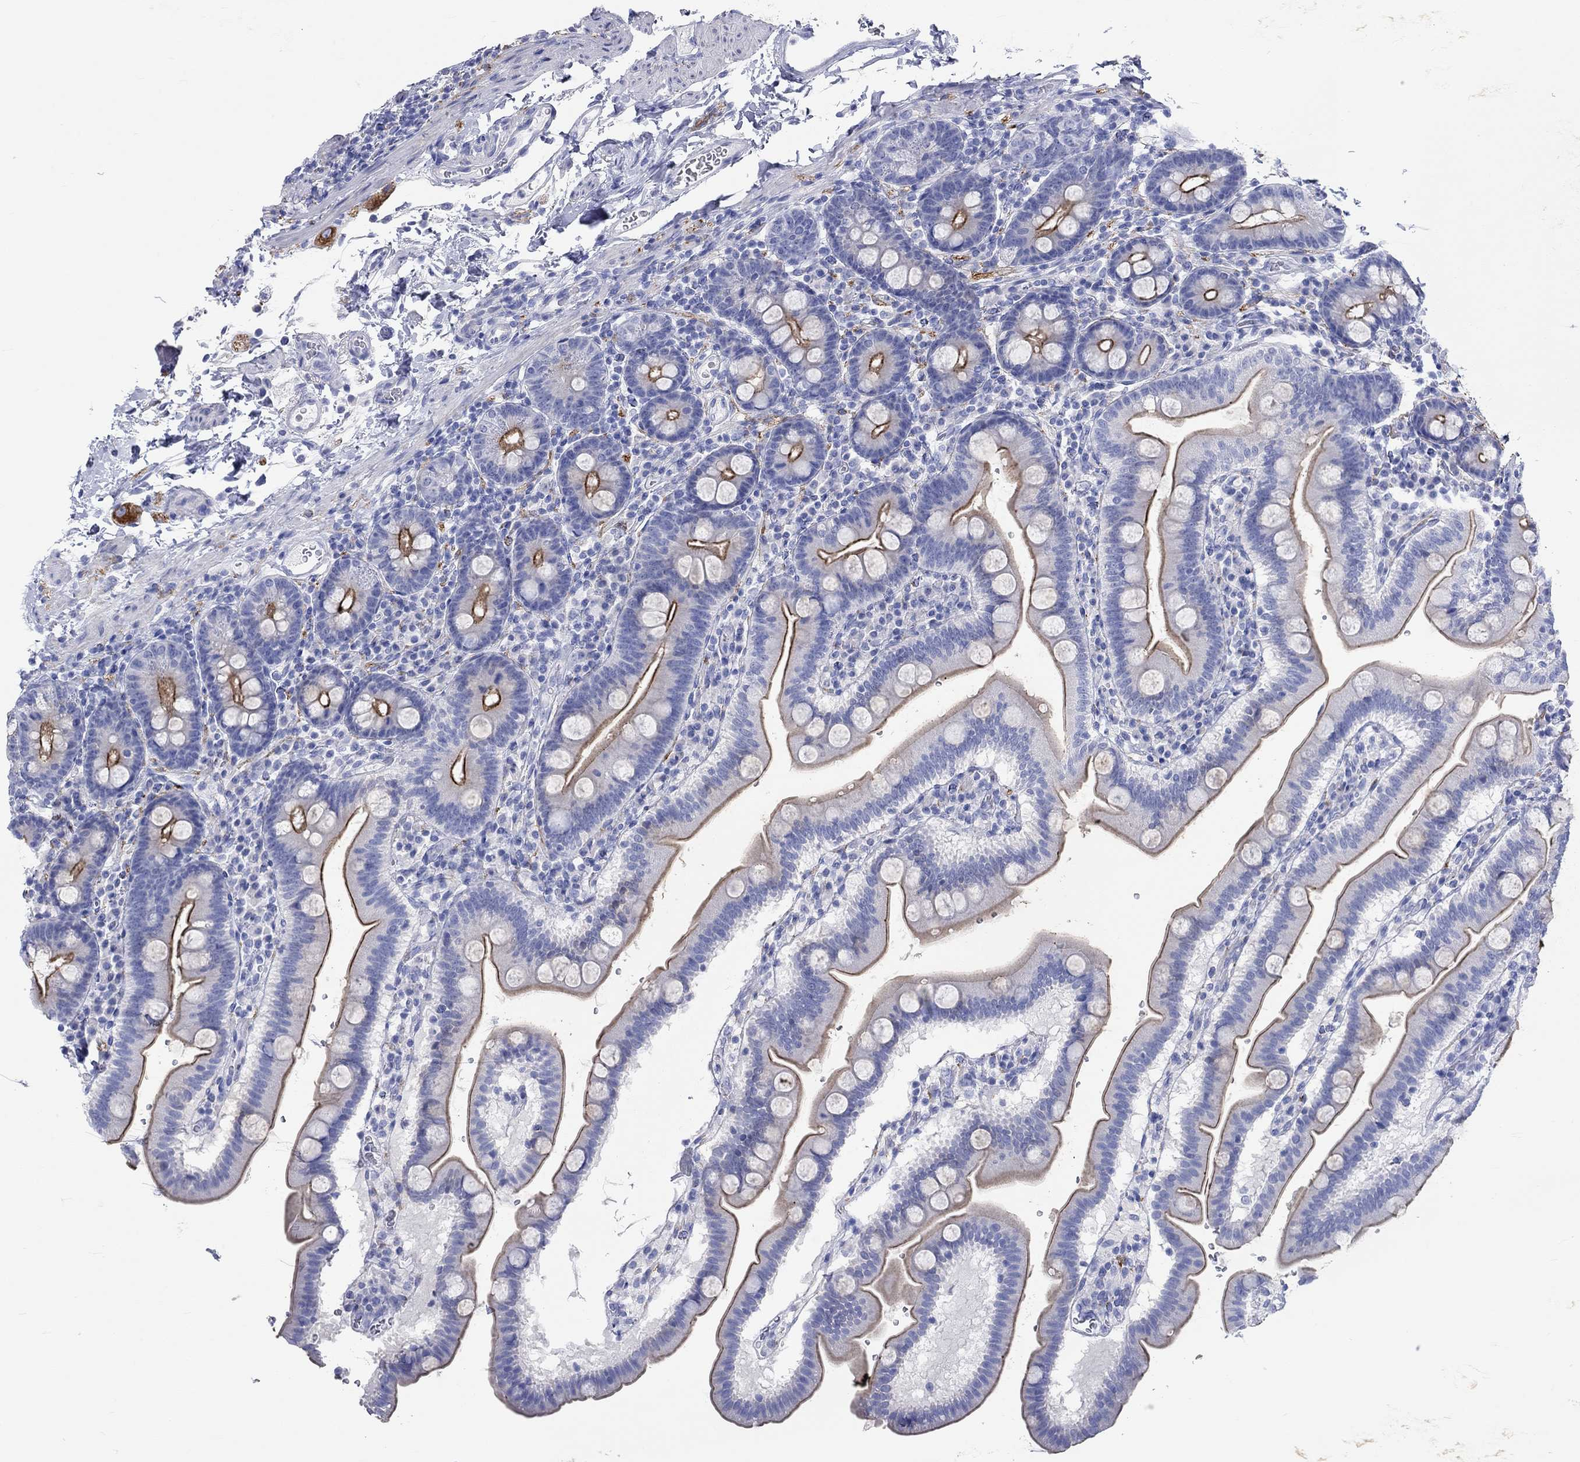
{"staining": {"intensity": "strong", "quantity": "<25%", "location": "cytoplasmic/membranous"}, "tissue": "duodenum", "cell_type": "Glandular cells", "image_type": "normal", "snomed": [{"axis": "morphology", "description": "Normal tissue, NOS"}, {"axis": "topography", "description": "Duodenum"}], "caption": "A medium amount of strong cytoplasmic/membranous staining is identified in approximately <25% of glandular cells in normal duodenum. Nuclei are stained in blue.", "gene": "SPATA9", "patient": {"sex": "male", "age": 59}}